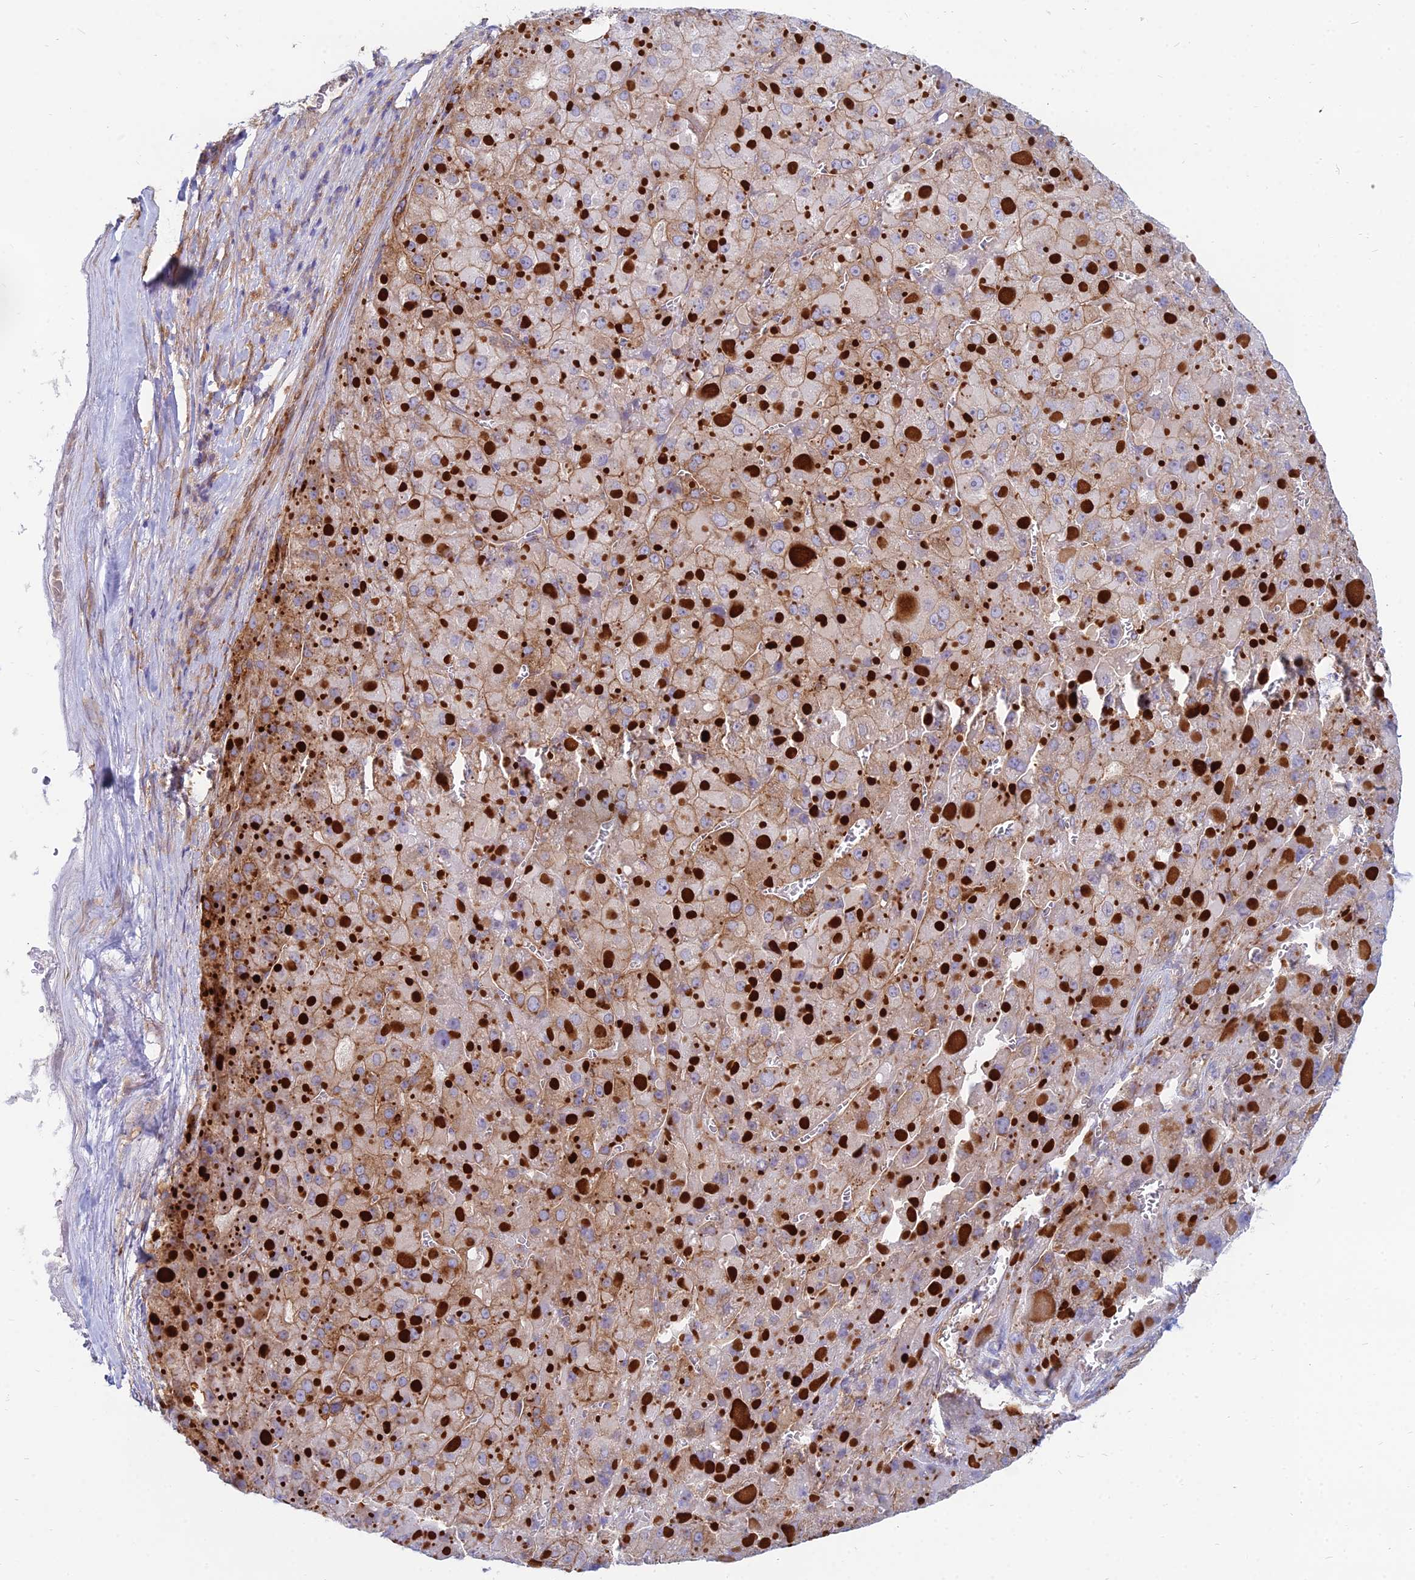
{"staining": {"intensity": "moderate", "quantity": ">75%", "location": "cytoplasmic/membranous"}, "tissue": "liver cancer", "cell_type": "Tumor cells", "image_type": "cancer", "snomed": [{"axis": "morphology", "description": "Carcinoma, Hepatocellular, NOS"}, {"axis": "topography", "description": "Liver"}], "caption": "Tumor cells reveal moderate cytoplasmic/membranous expression in about >75% of cells in liver cancer.", "gene": "TXLNA", "patient": {"sex": "female", "age": 73}}